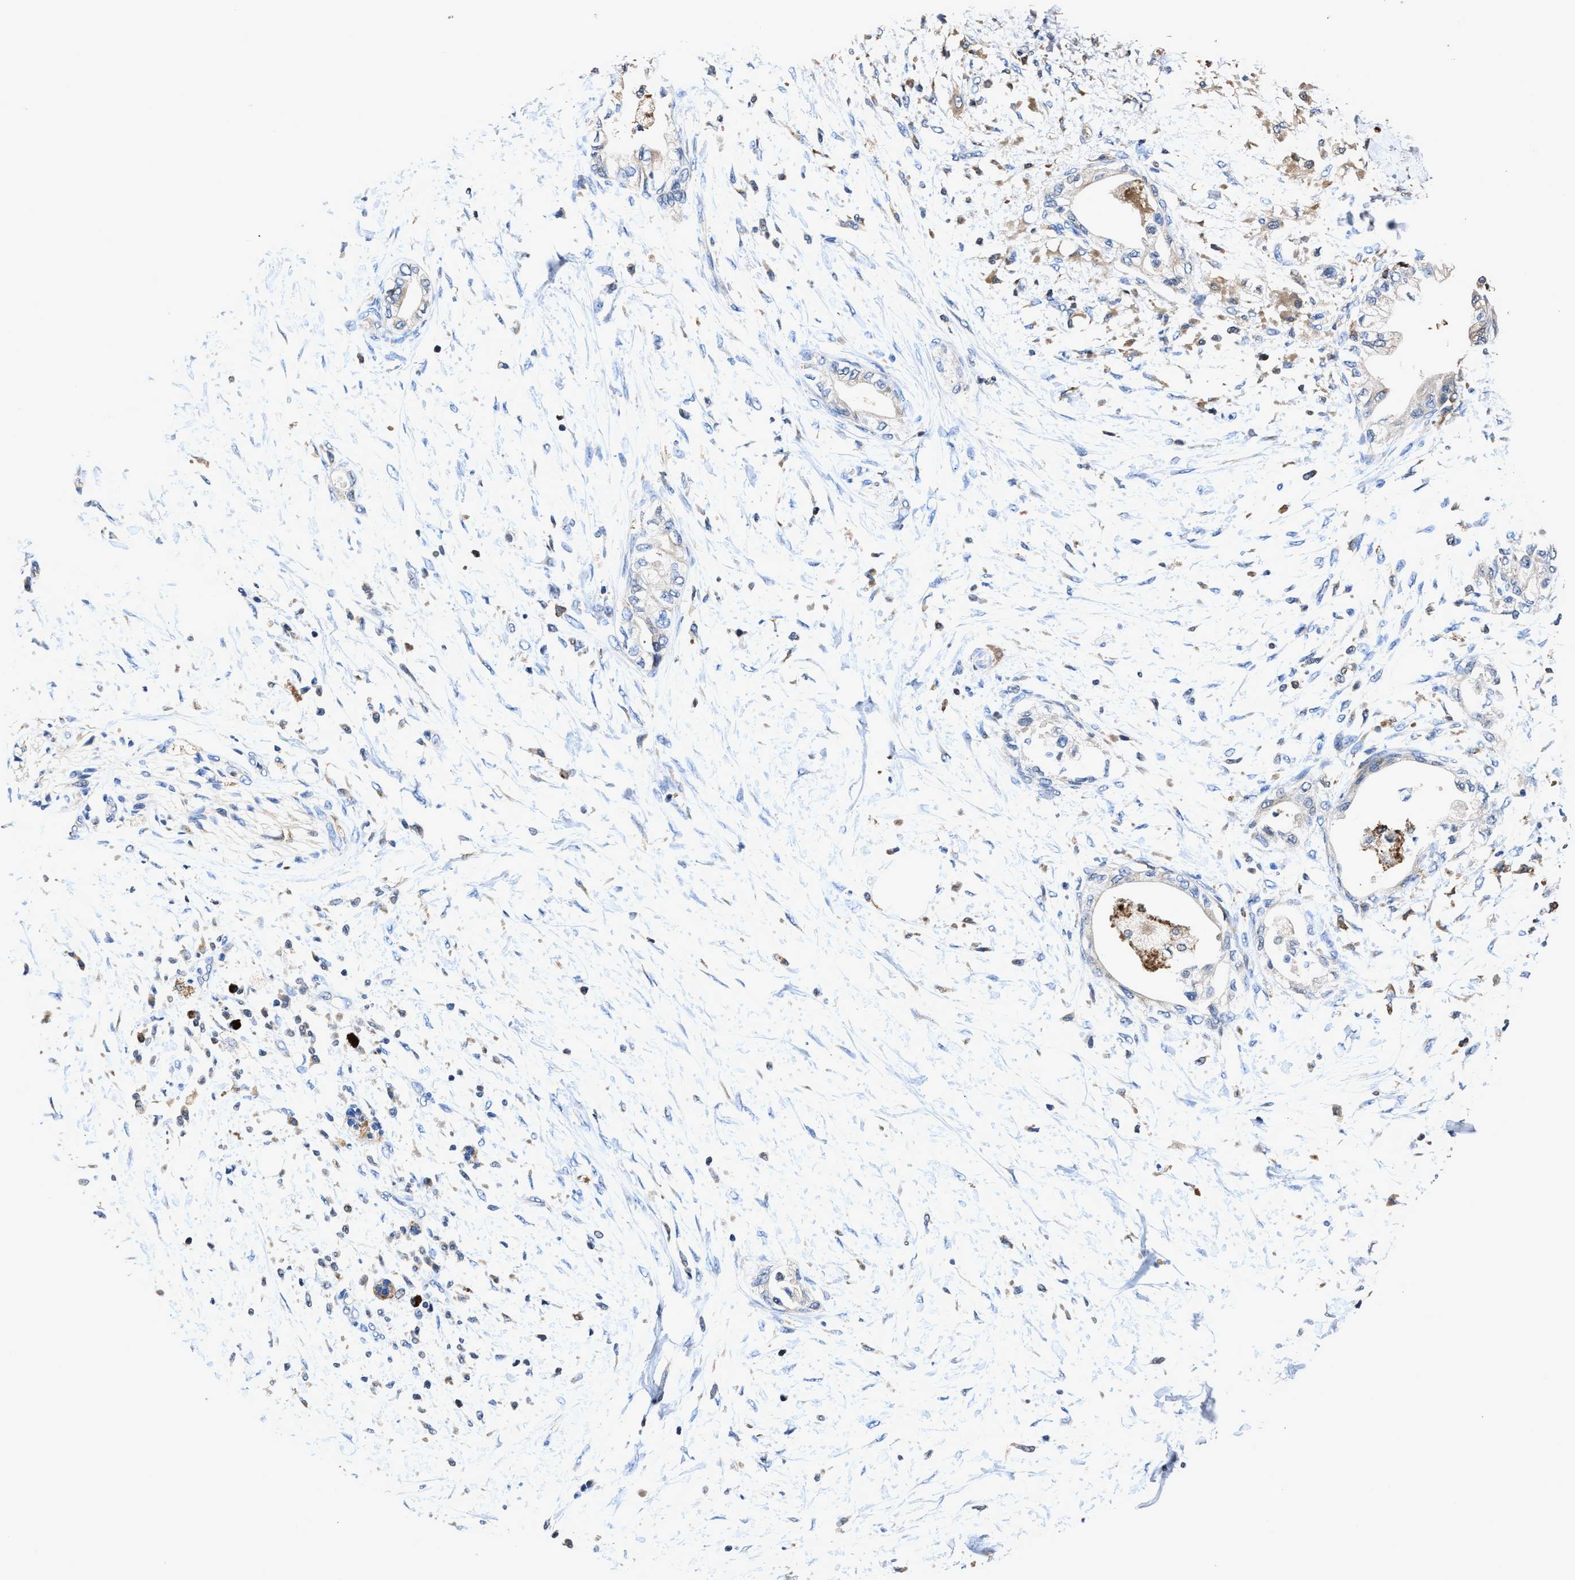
{"staining": {"intensity": "negative", "quantity": "none", "location": "none"}, "tissue": "adipose tissue", "cell_type": "Adipocytes", "image_type": "normal", "snomed": [{"axis": "morphology", "description": "Normal tissue, NOS"}, {"axis": "morphology", "description": "Adenocarcinoma, NOS"}, {"axis": "topography", "description": "Duodenum"}, {"axis": "topography", "description": "Peripheral nerve tissue"}], "caption": "This is an immunohistochemistry image of benign adipose tissue. There is no staining in adipocytes.", "gene": "RGS10", "patient": {"sex": "female", "age": 60}}